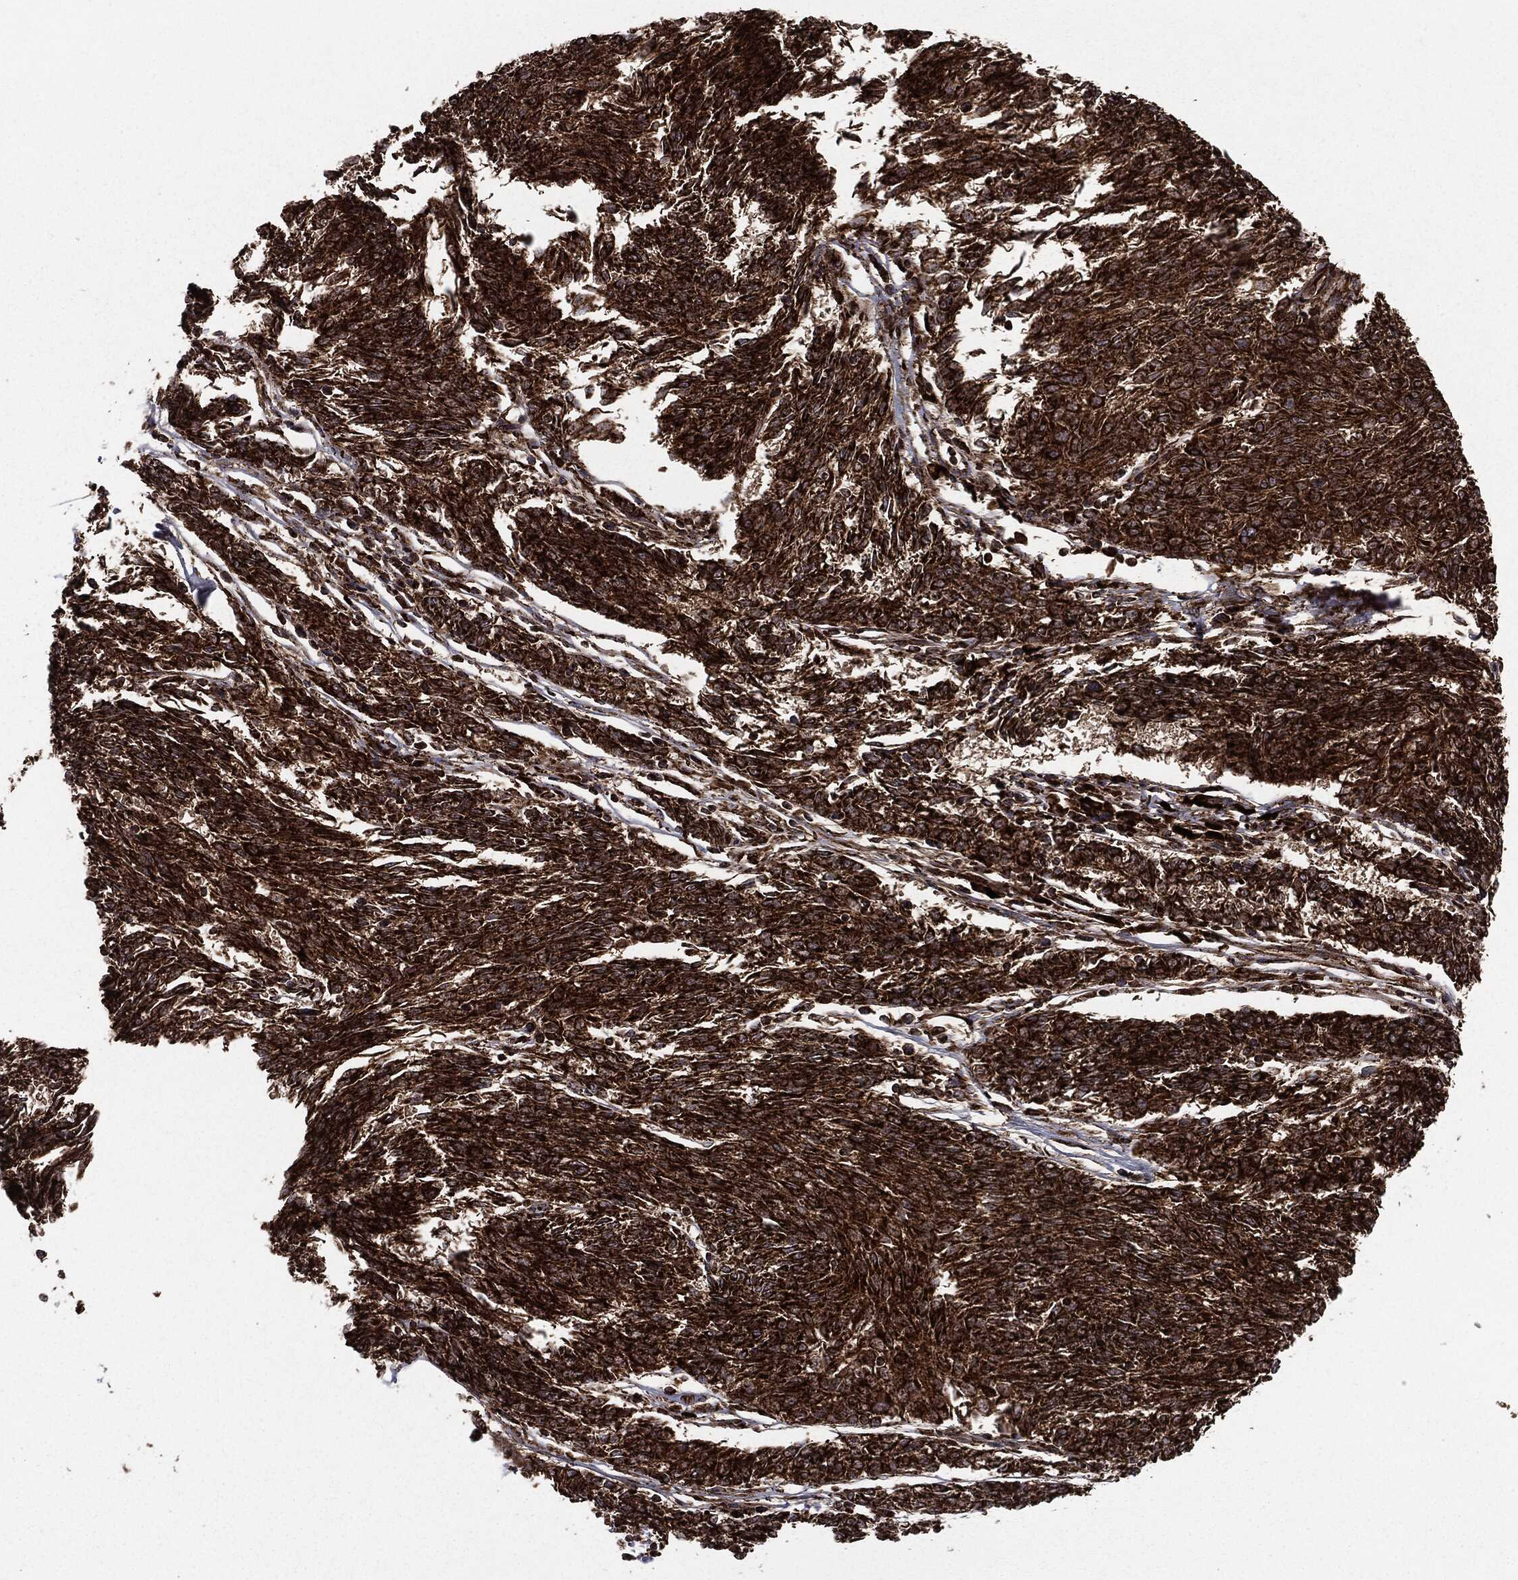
{"staining": {"intensity": "strong", "quantity": ">75%", "location": "cytoplasmic/membranous"}, "tissue": "melanoma", "cell_type": "Tumor cells", "image_type": "cancer", "snomed": [{"axis": "morphology", "description": "Malignant melanoma, NOS"}, {"axis": "topography", "description": "Skin"}], "caption": "Melanoma stained with a brown dye exhibits strong cytoplasmic/membranous positive positivity in about >75% of tumor cells.", "gene": "MAP2K1", "patient": {"sex": "female", "age": 72}}